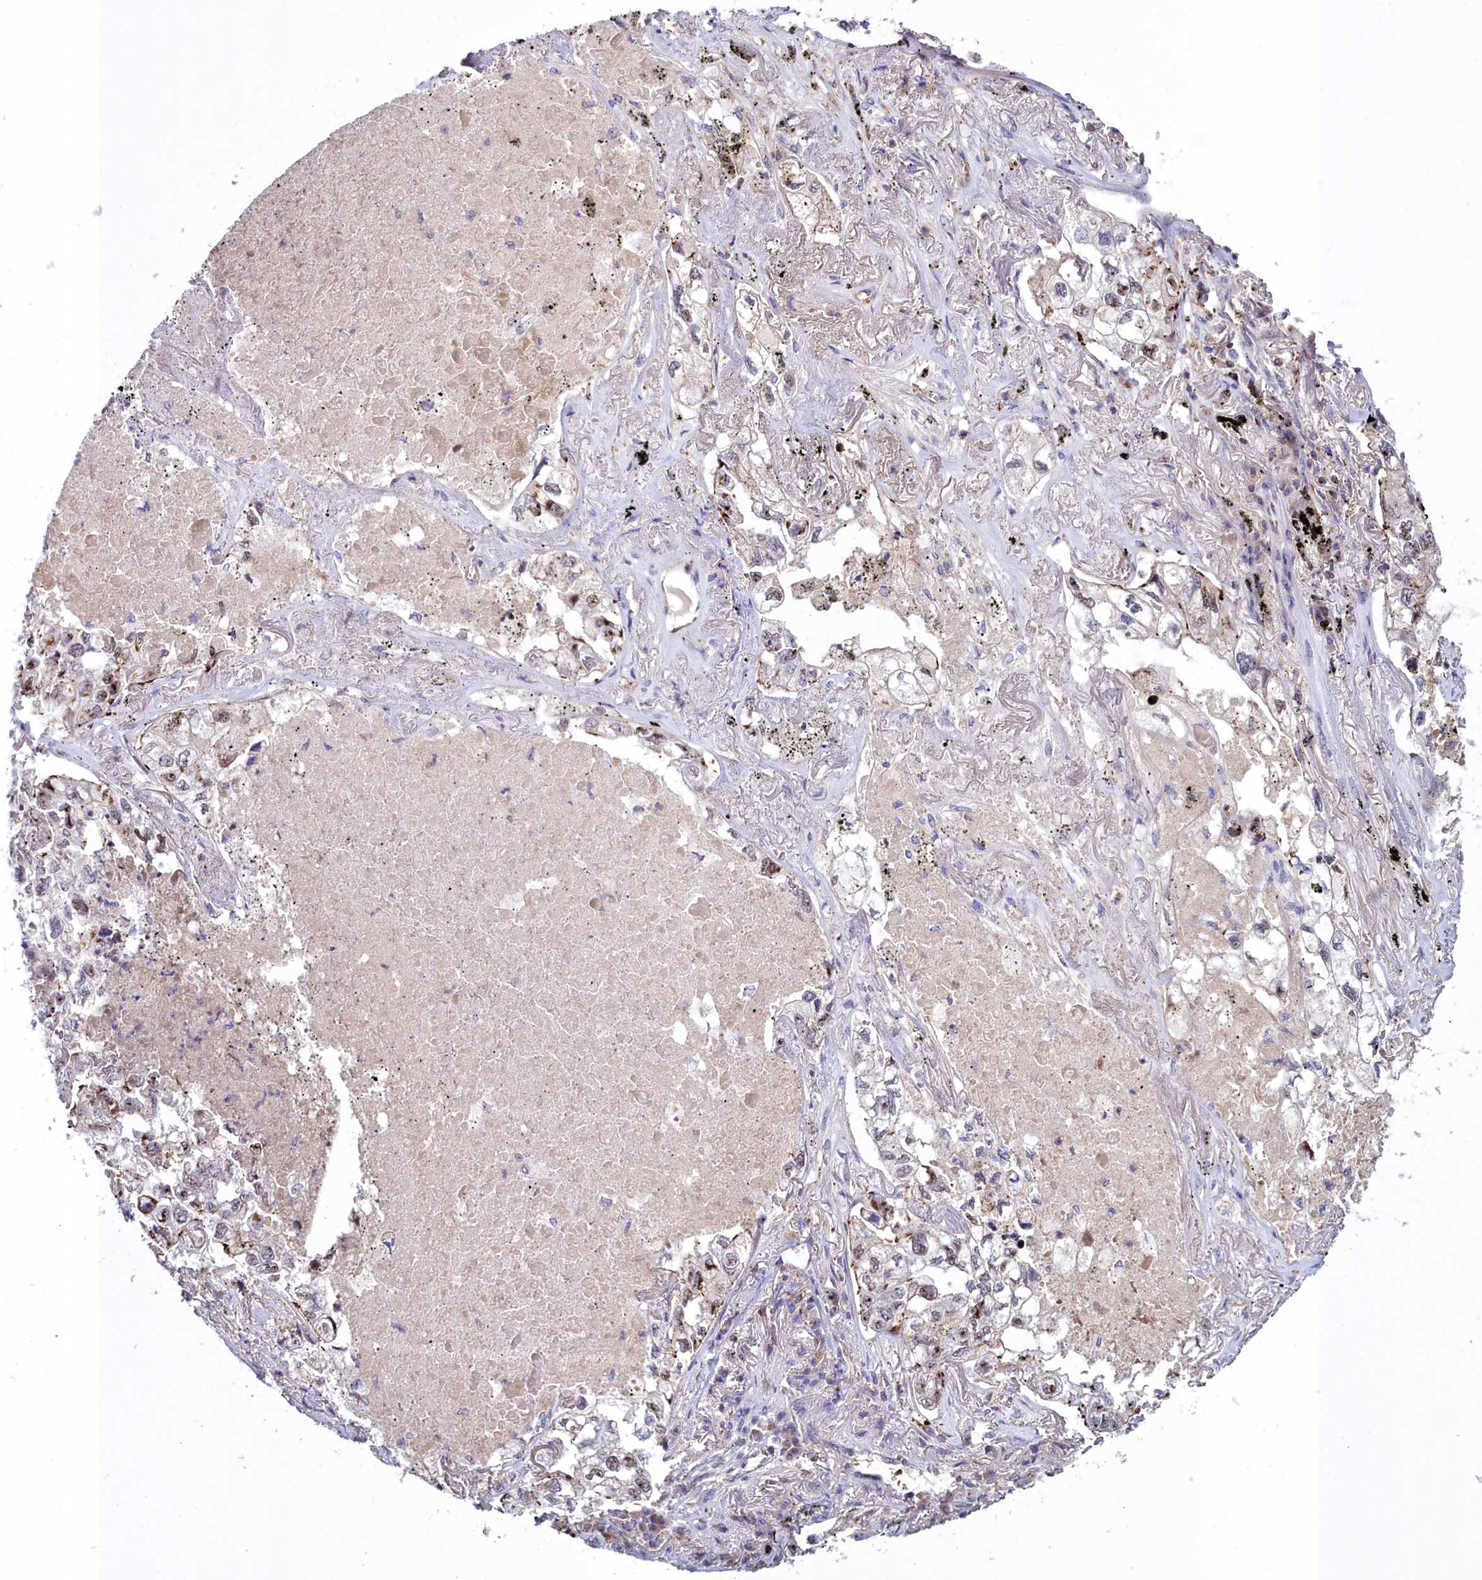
{"staining": {"intensity": "moderate", "quantity": "<25%", "location": "cytoplasmic/membranous"}, "tissue": "lung cancer", "cell_type": "Tumor cells", "image_type": "cancer", "snomed": [{"axis": "morphology", "description": "Adenocarcinoma, NOS"}, {"axis": "topography", "description": "Lung"}], "caption": "Human adenocarcinoma (lung) stained for a protein (brown) demonstrates moderate cytoplasmic/membranous positive staining in about <25% of tumor cells.", "gene": "NEURL4", "patient": {"sex": "male", "age": 65}}